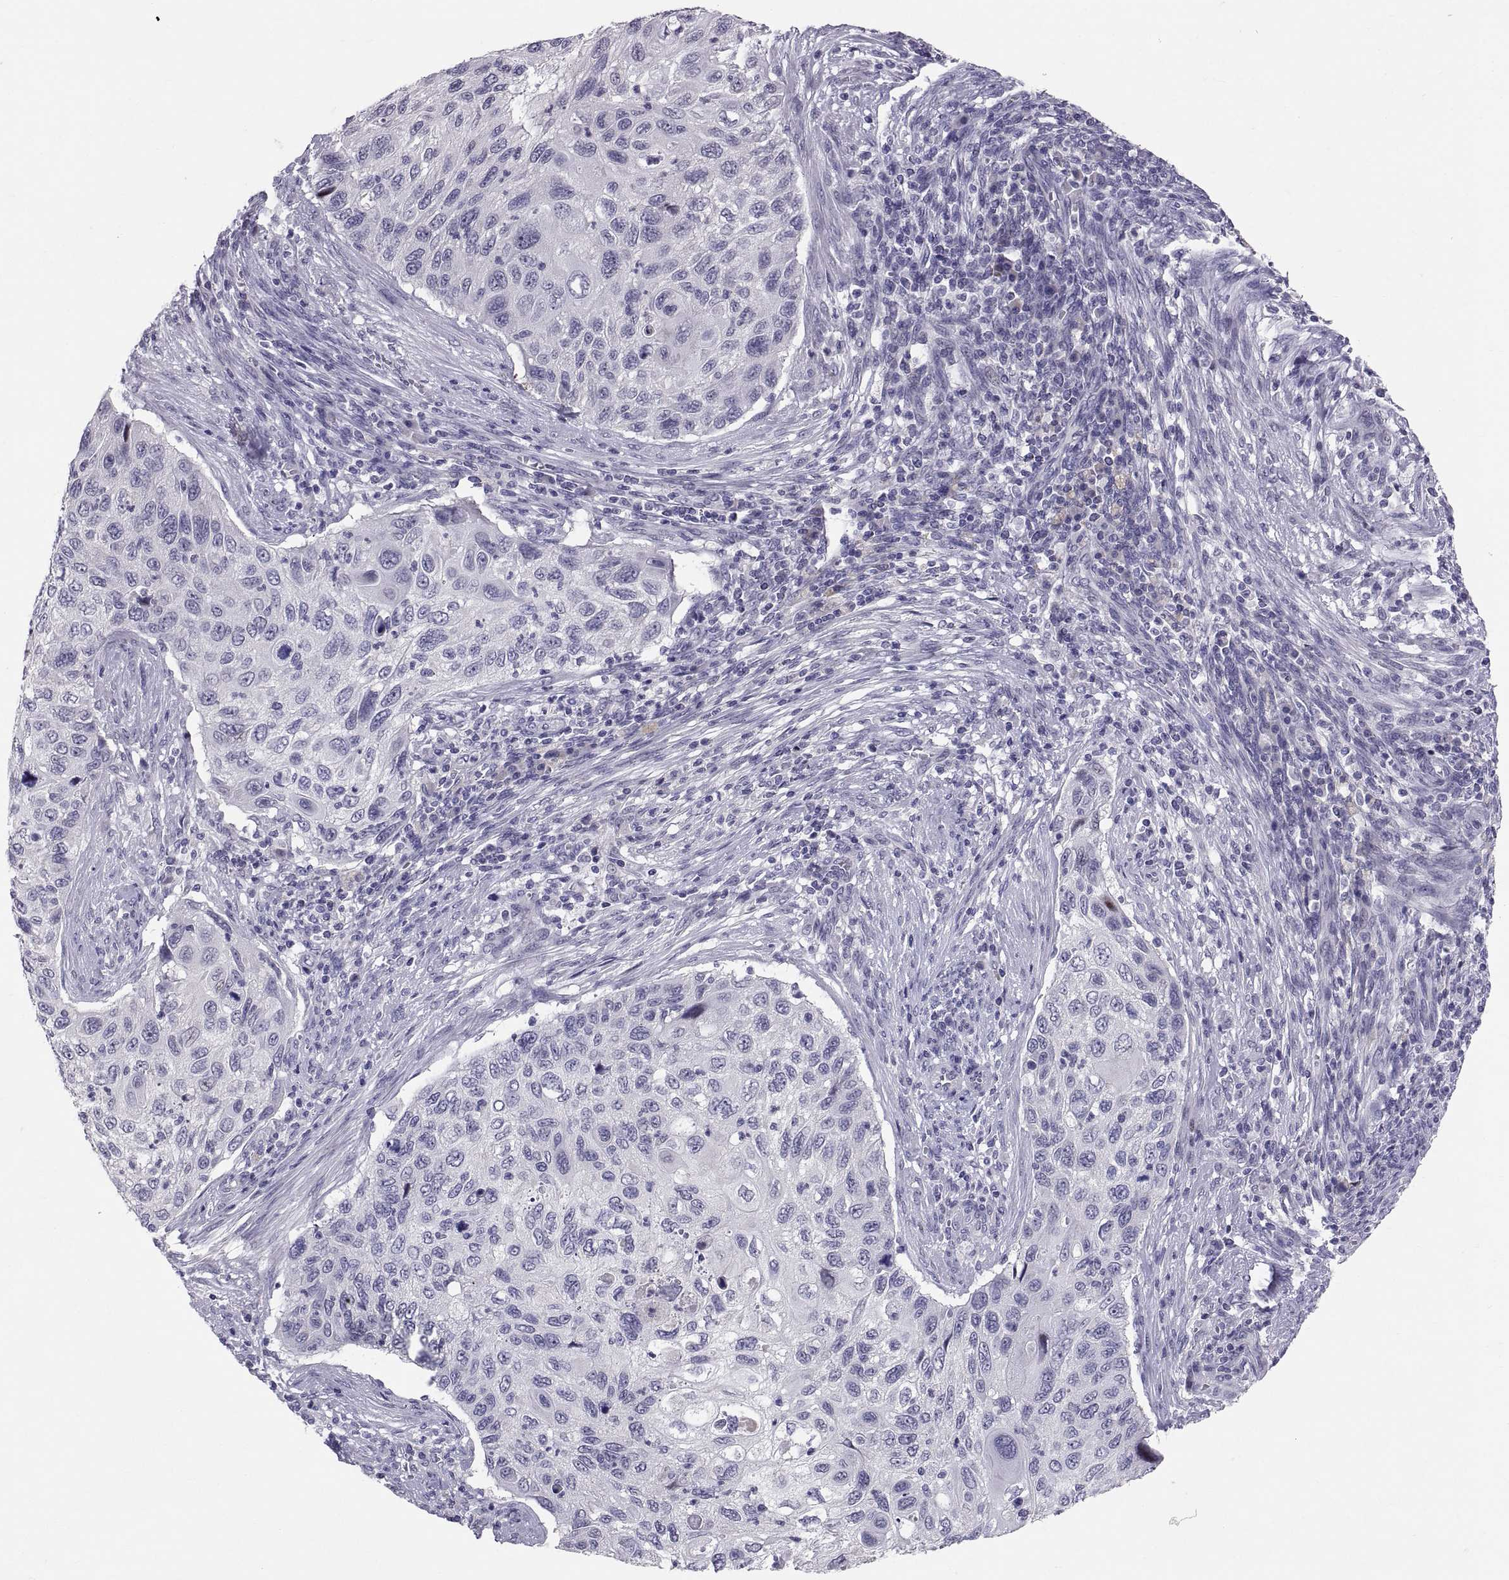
{"staining": {"intensity": "negative", "quantity": "none", "location": "none"}, "tissue": "cervical cancer", "cell_type": "Tumor cells", "image_type": "cancer", "snomed": [{"axis": "morphology", "description": "Squamous cell carcinoma, NOS"}, {"axis": "topography", "description": "Cervix"}], "caption": "This is an IHC photomicrograph of human cervical cancer (squamous cell carcinoma). There is no positivity in tumor cells.", "gene": "PTN", "patient": {"sex": "female", "age": 70}}